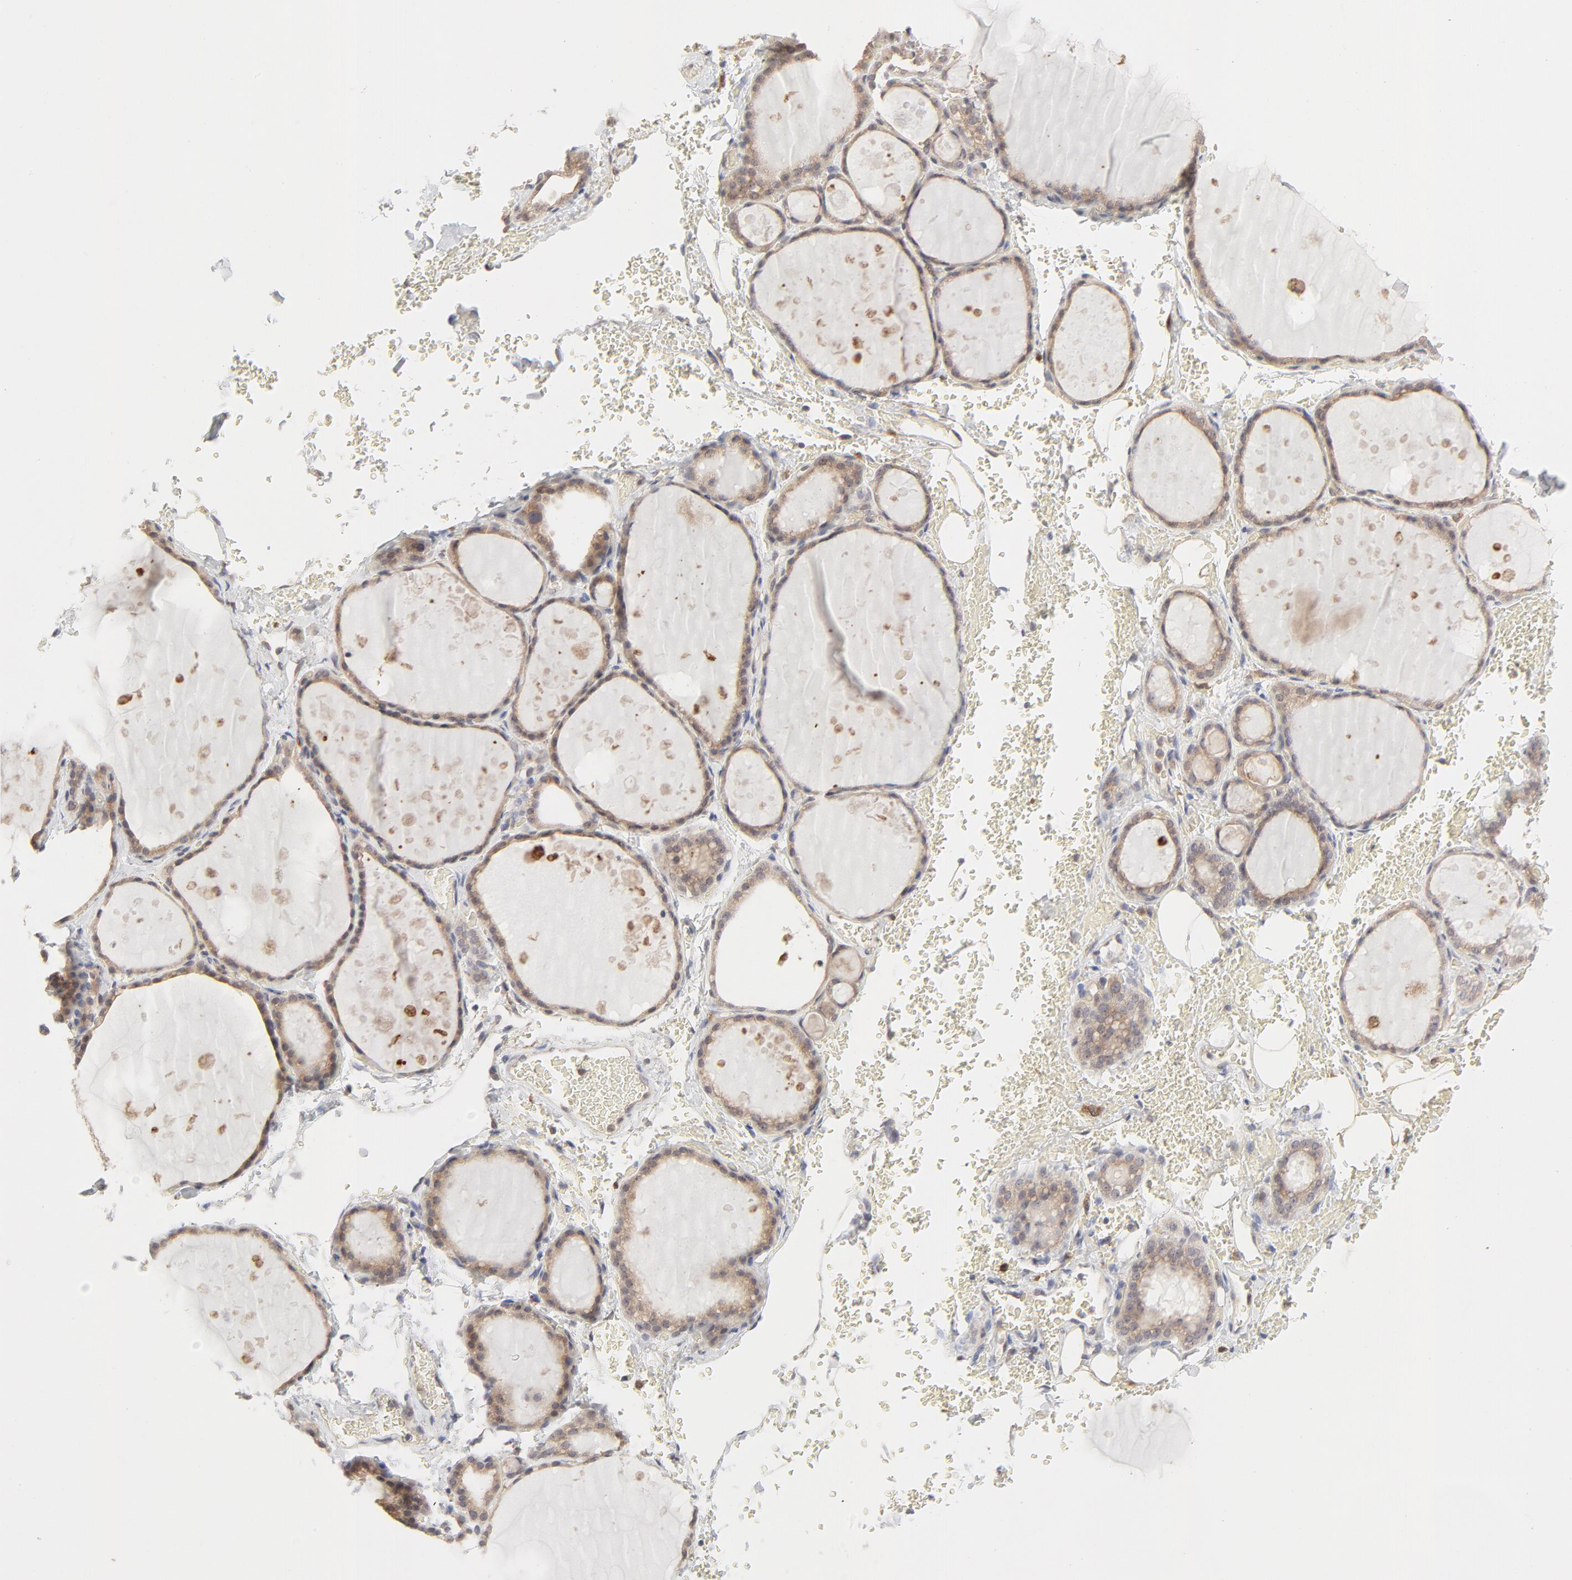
{"staining": {"intensity": "moderate", "quantity": ">75%", "location": "cytoplasmic/membranous"}, "tissue": "thyroid gland", "cell_type": "Glandular cells", "image_type": "normal", "snomed": [{"axis": "morphology", "description": "Normal tissue, NOS"}, {"axis": "topography", "description": "Thyroid gland"}], "caption": "A high-resolution image shows immunohistochemistry staining of unremarkable thyroid gland, which exhibits moderate cytoplasmic/membranous positivity in about >75% of glandular cells.", "gene": "RAB5C", "patient": {"sex": "male", "age": 61}}